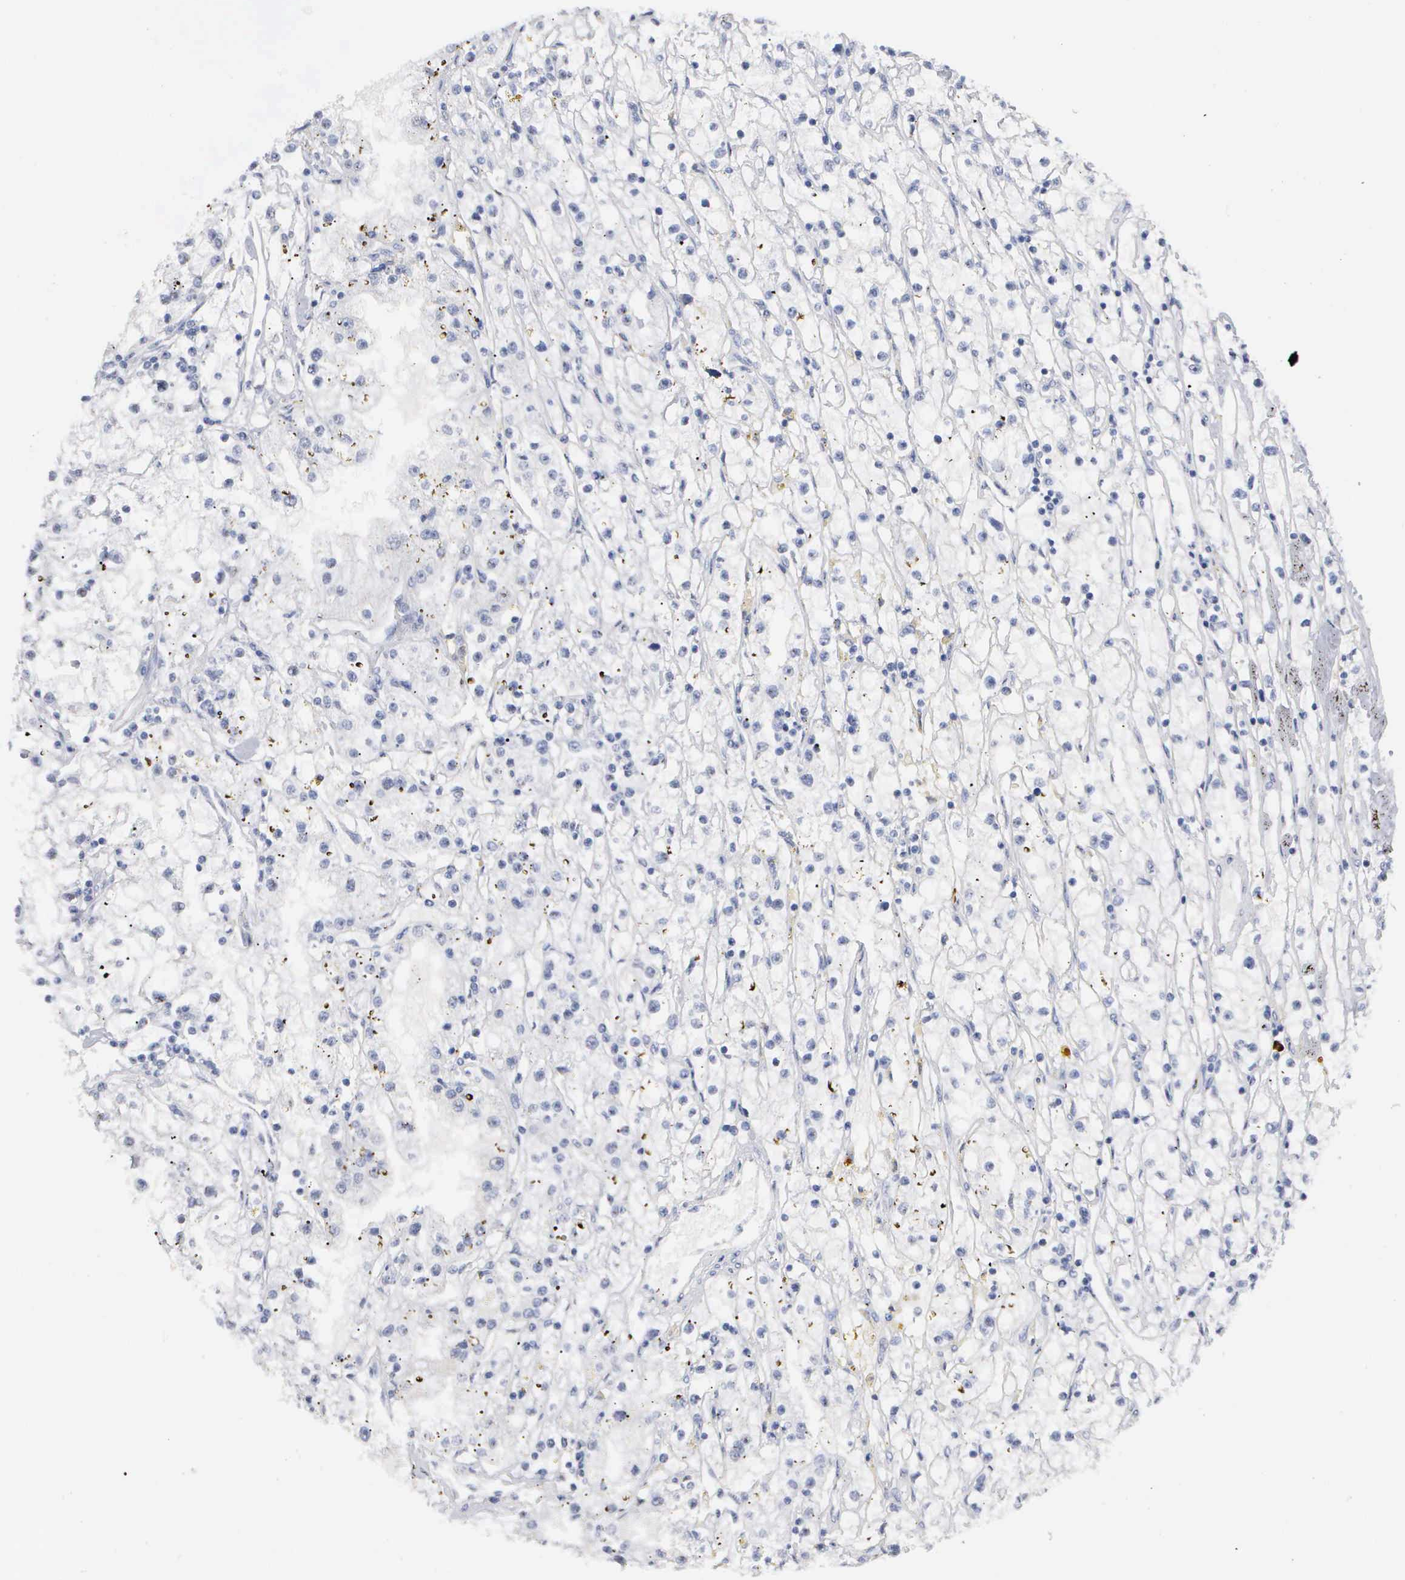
{"staining": {"intensity": "negative", "quantity": "none", "location": "none"}, "tissue": "renal cancer", "cell_type": "Tumor cells", "image_type": "cancer", "snomed": [{"axis": "morphology", "description": "Adenocarcinoma, NOS"}, {"axis": "topography", "description": "Kidney"}], "caption": "This is an IHC photomicrograph of renal adenocarcinoma. There is no positivity in tumor cells.", "gene": "ASPHD2", "patient": {"sex": "male", "age": 56}}